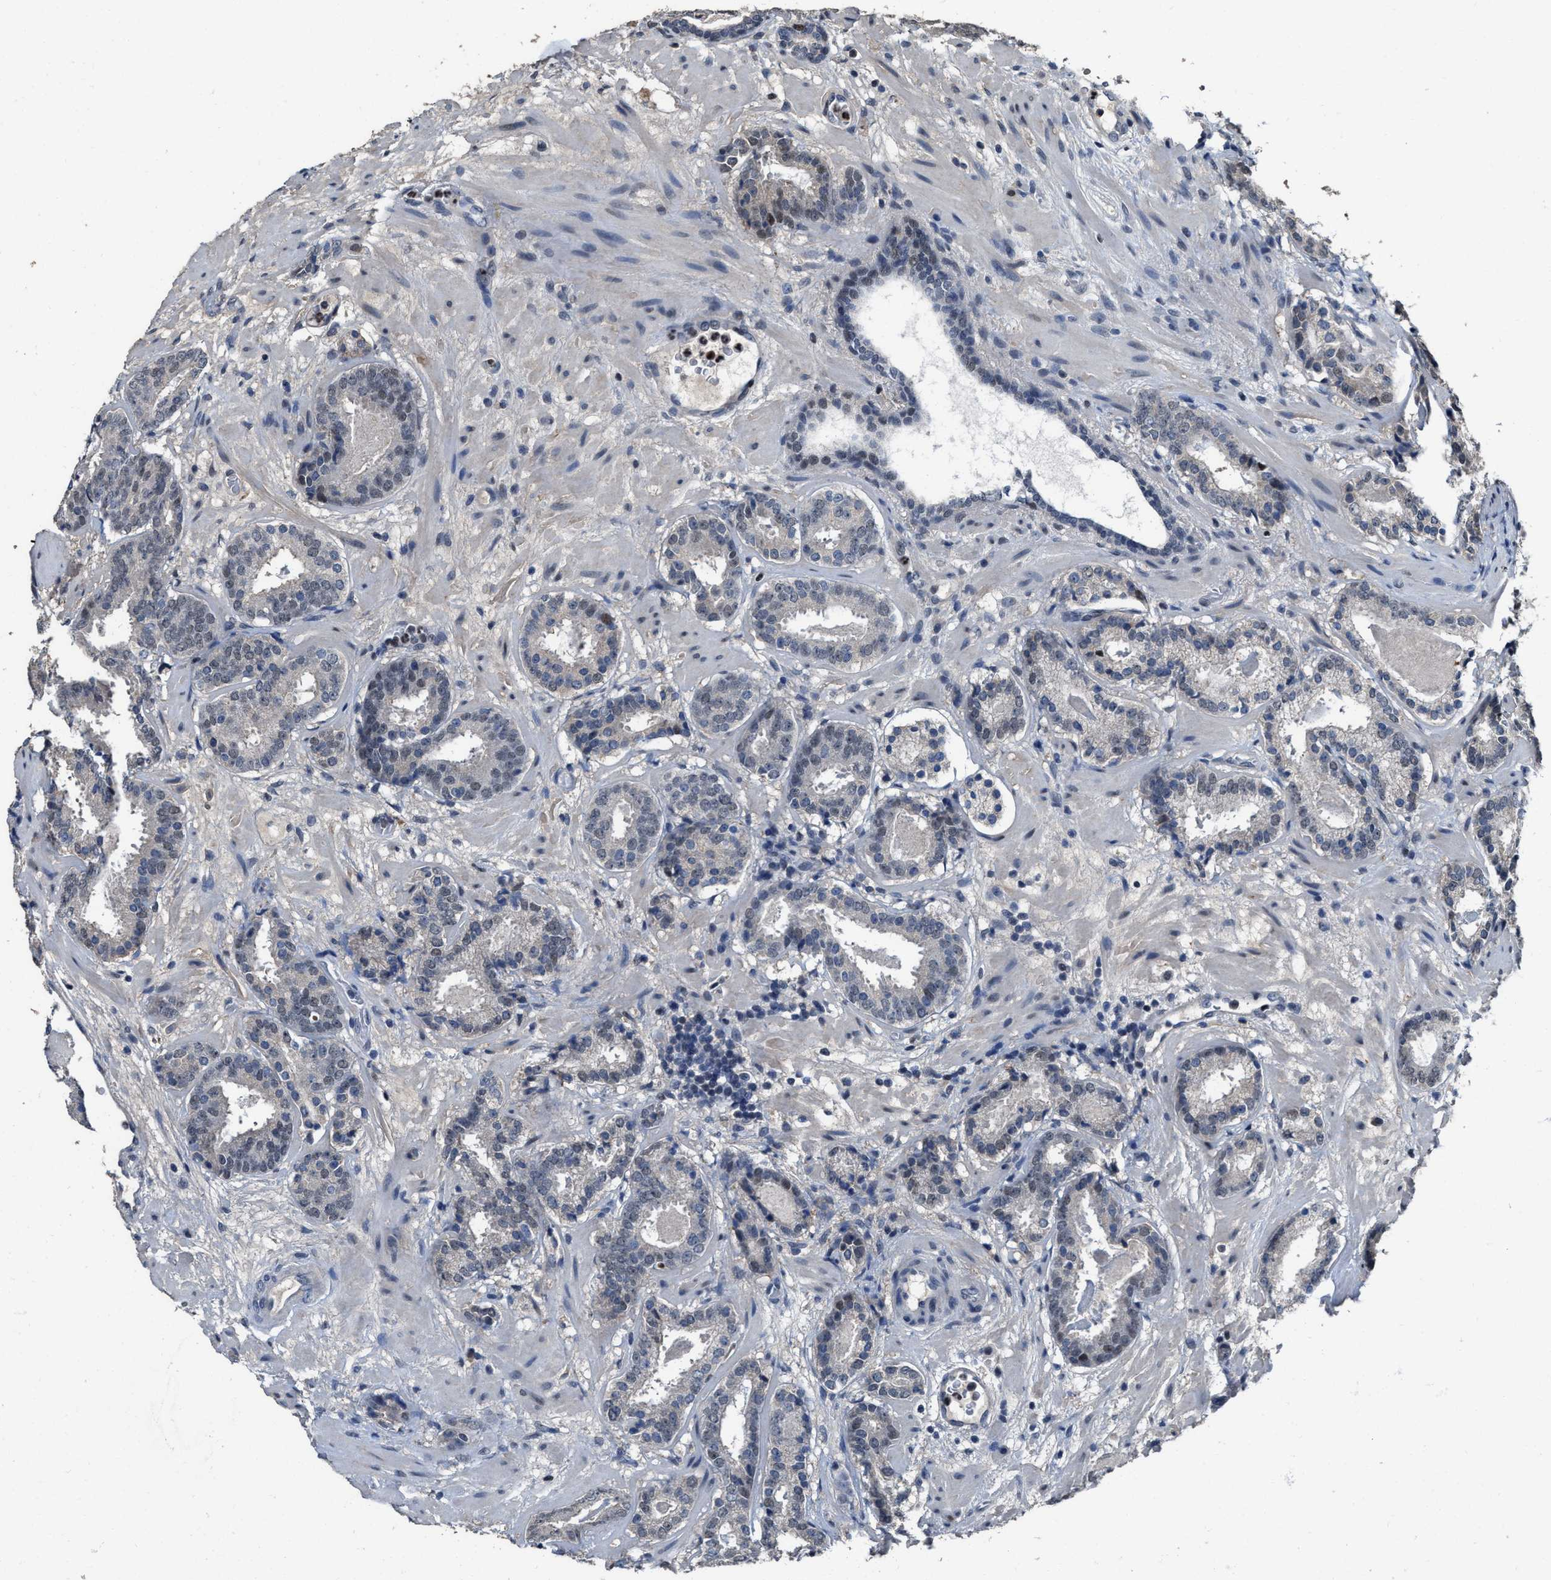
{"staining": {"intensity": "weak", "quantity": "<25%", "location": "nuclear"}, "tissue": "prostate cancer", "cell_type": "Tumor cells", "image_type": "cancer", "snomed": [{"axis": "morphology", "description": "Adenocarcinoma, Low grade"}, {"axis": "topography", "description": "Prostate"}], "caption": "The immunohistochemistry (IHC) micrograph has no significant positivity in tumor cells of prostate adenocarcinoma (low-grade) tissue.", "gene": "ZNF20", "patient": {"sex": "male", "age": 69}}